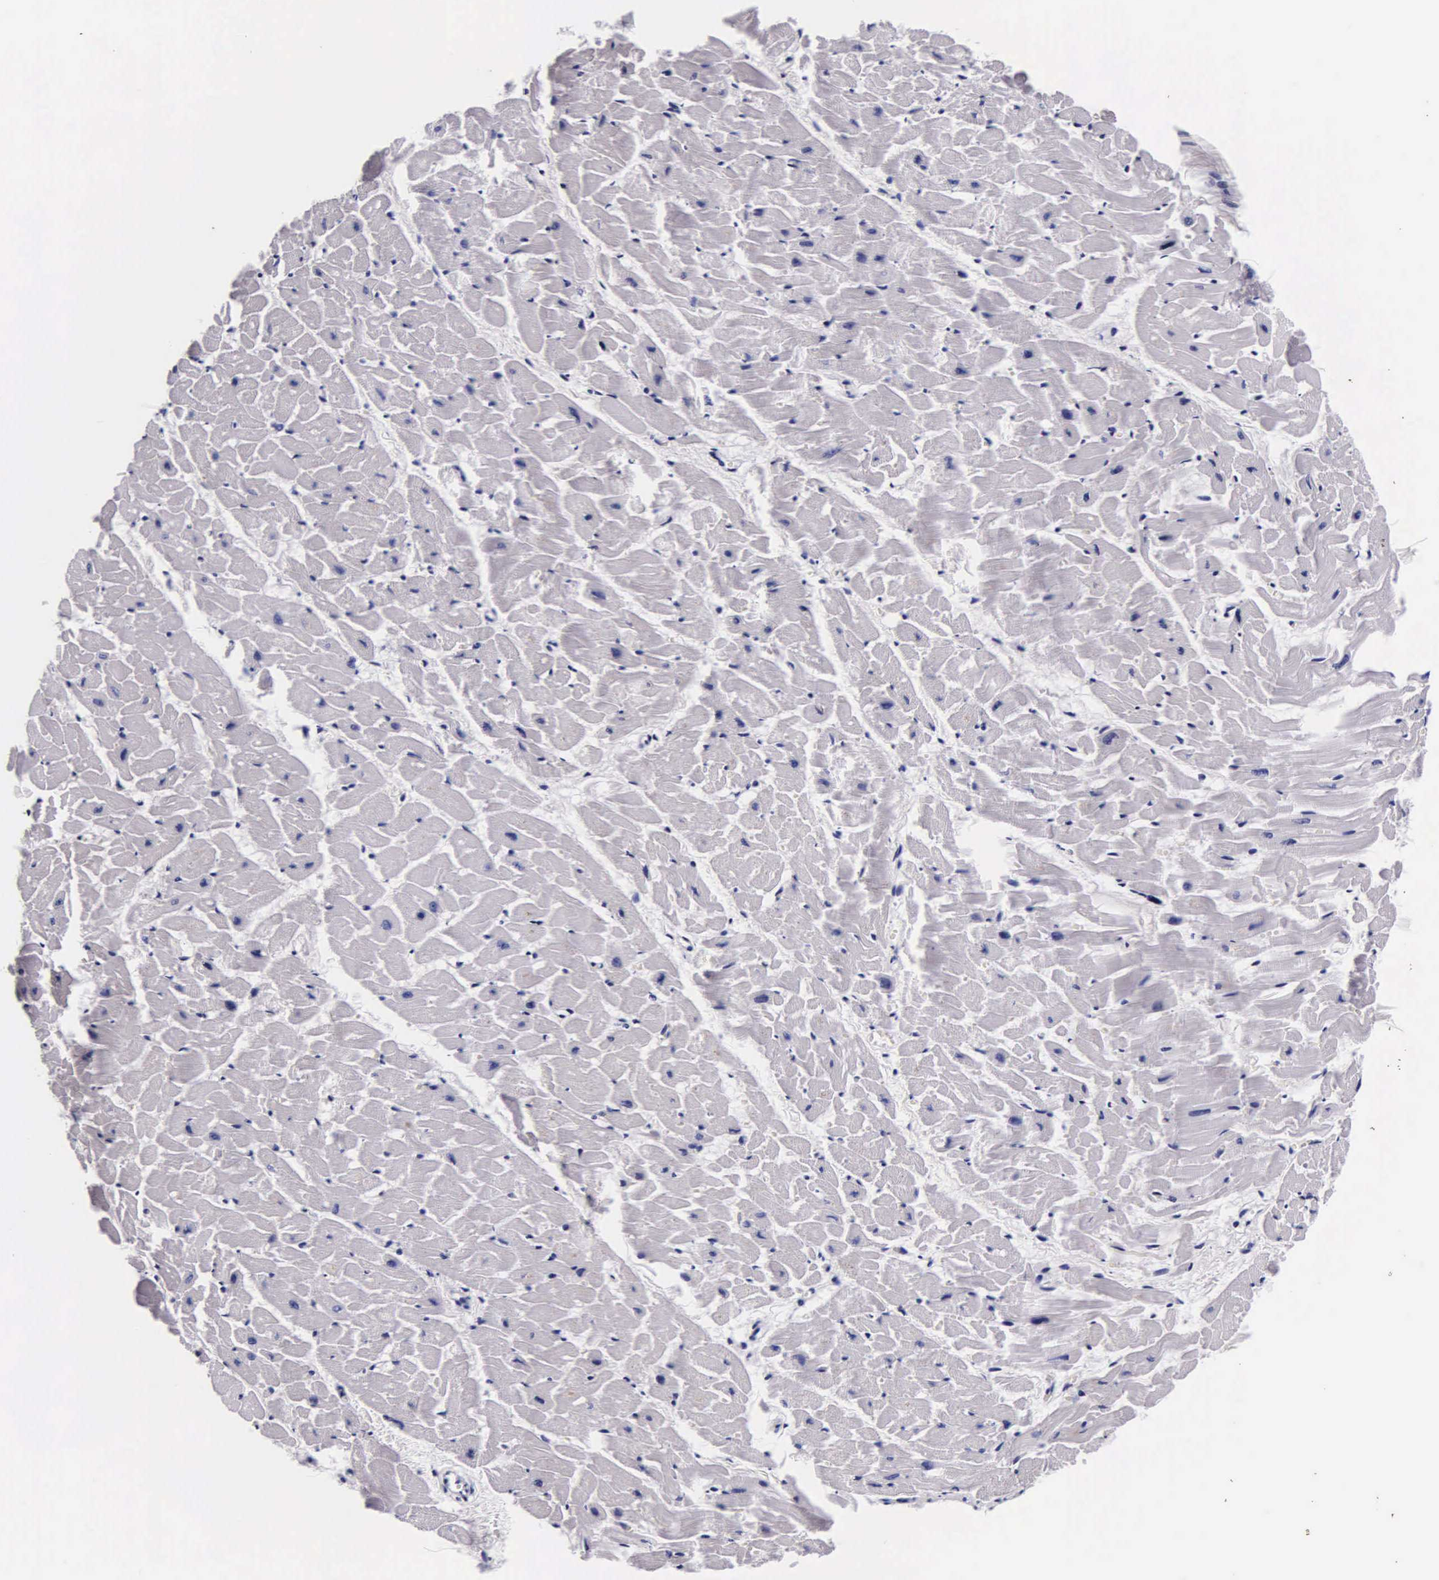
{"staining": {"intensity": "negative", "quantity": "none", "location": "none"}, "tissue": "heart muscle", "cell_type": "Cardiomyocytes", "image_type": "normal", "snomed": [{"axis": "morphology", "description": "Normal tissue, NOS"}, {"axis": "topography", "description": "Heart"}], "caption": "There is no significant expression in cardiomyocytes of heart muscle.", "gene": "DGCR2", "patient": {"sex": "female", "age": 19}}